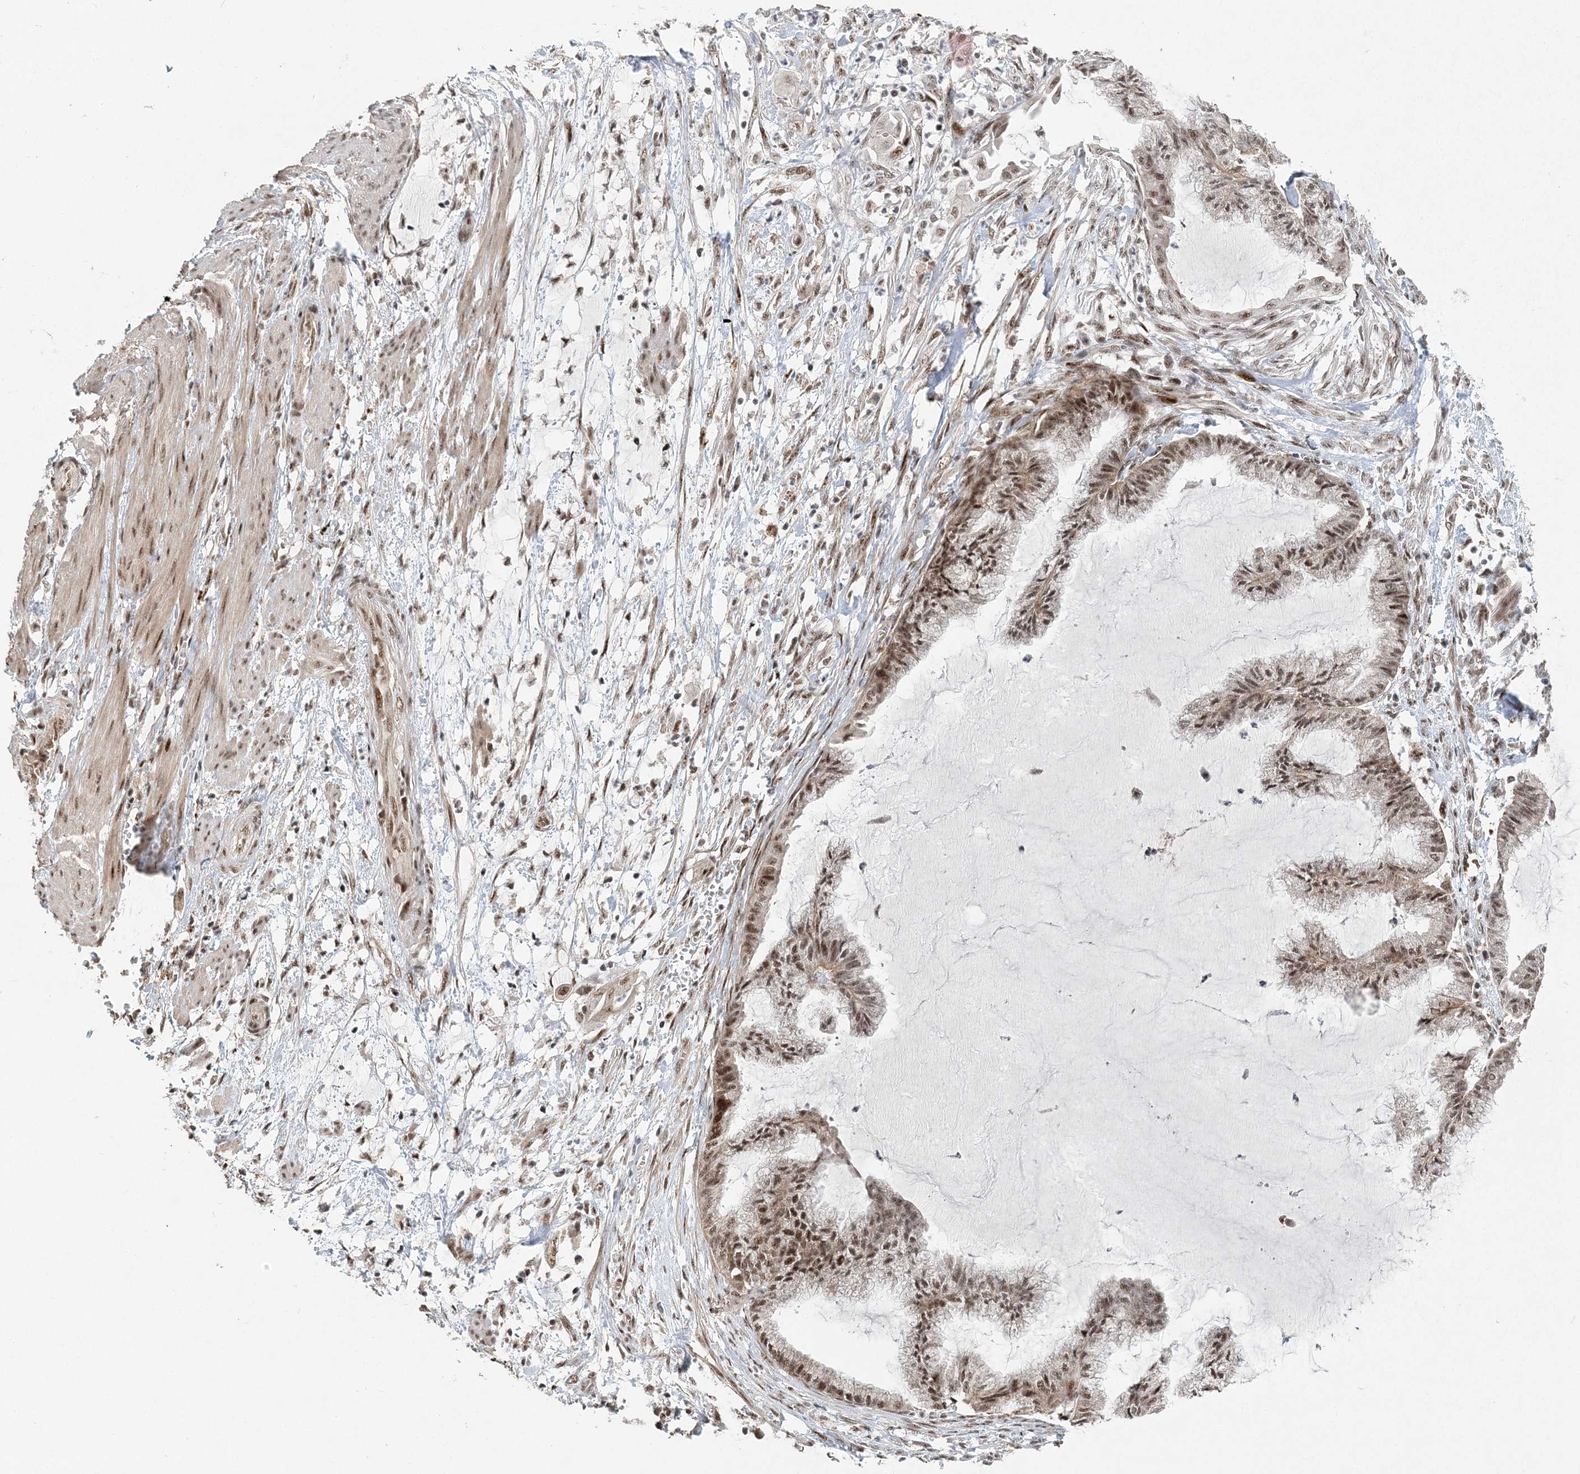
{"staining": {"intensity": "moderate", "quantity": ">75%", "location": "nuclear"}, "tissue": "endometrial cancer", "cell_type": "Tumor cells", "image_type": "cancer", "snomed": [{"axis": "morphology", "description": "Adenocarcinoma, NOS"}, {"axis": "topography", "description": "Endometrium"}], "caption": "DAB immunohistochemical staining of human endometrial cancer displays moderate nuclear protein staining in approximately >75% of tumor cells. The staining is performed using DAB (3,3'-diaminobenzidine) brown chromogen to label protein expression. The nuclei are counter-stained blue using hematoxylin.", "gene": "CWC22", "patient": {"sex": "female", "age": 86}}